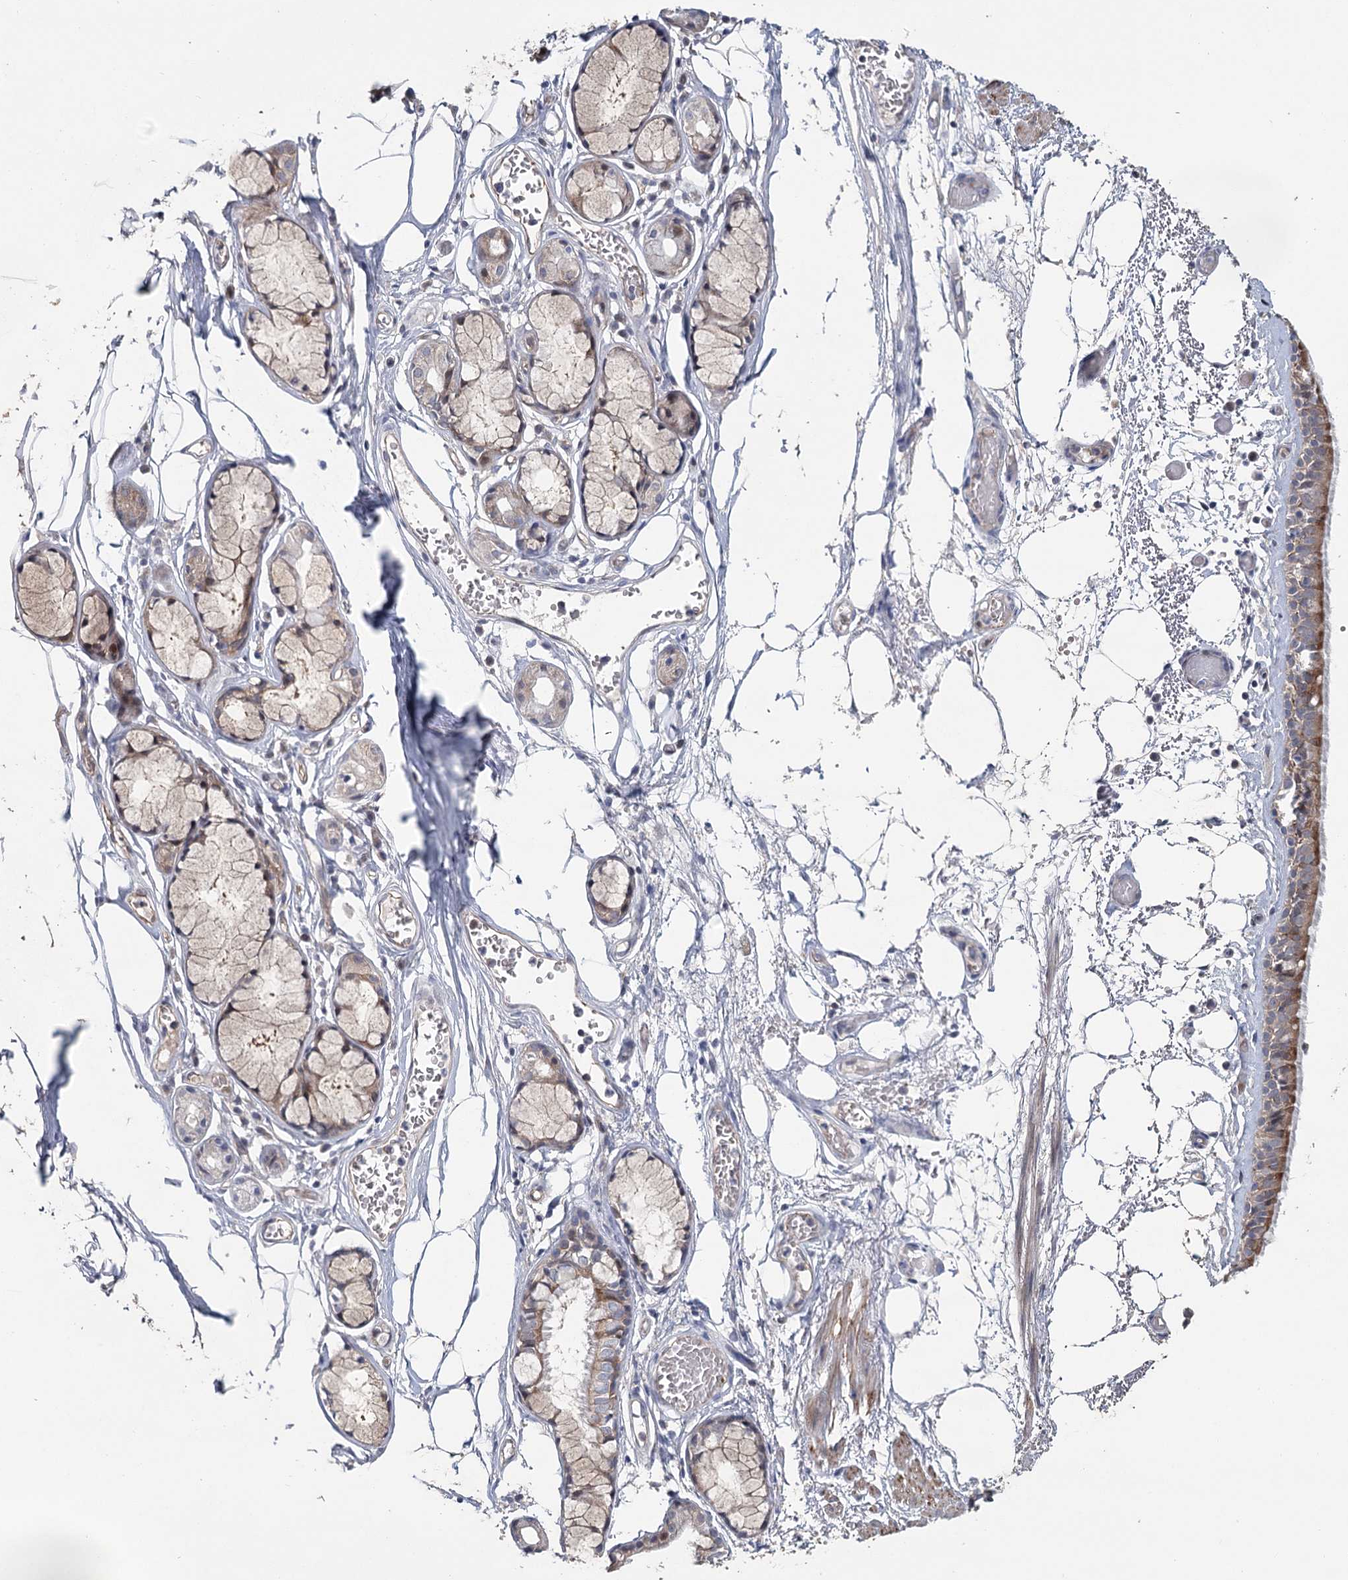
{"staining": {"intensity": "moderate", "quantity": "<25%", "location": "cytoplasmic/membranous"}, "tissue": "bronchus", "cell_type": "Respiratory epithelial cells", "image_type": "normal", "snomed": [{"axis": "morphology", "description": "Normal tissue, NOS"}, {"axis": "topography", "description": "Bronchus"}, {"axis": "topography", "description": "Lung"}], "caption": "Immunohistochemistry (DAB) staining of benign human bronchus displays moderate cytoplasmic/membranous protein expression in approximately <25% of respiratory epithelial cells. The staining was performed using DAB to visualize the protein expression in brown, while the nuclei were stained in blue with hematoxylin (Magnification: 20x).", "gene": "MAP3K13", "patient": {"sex": "male", "age": 56}}